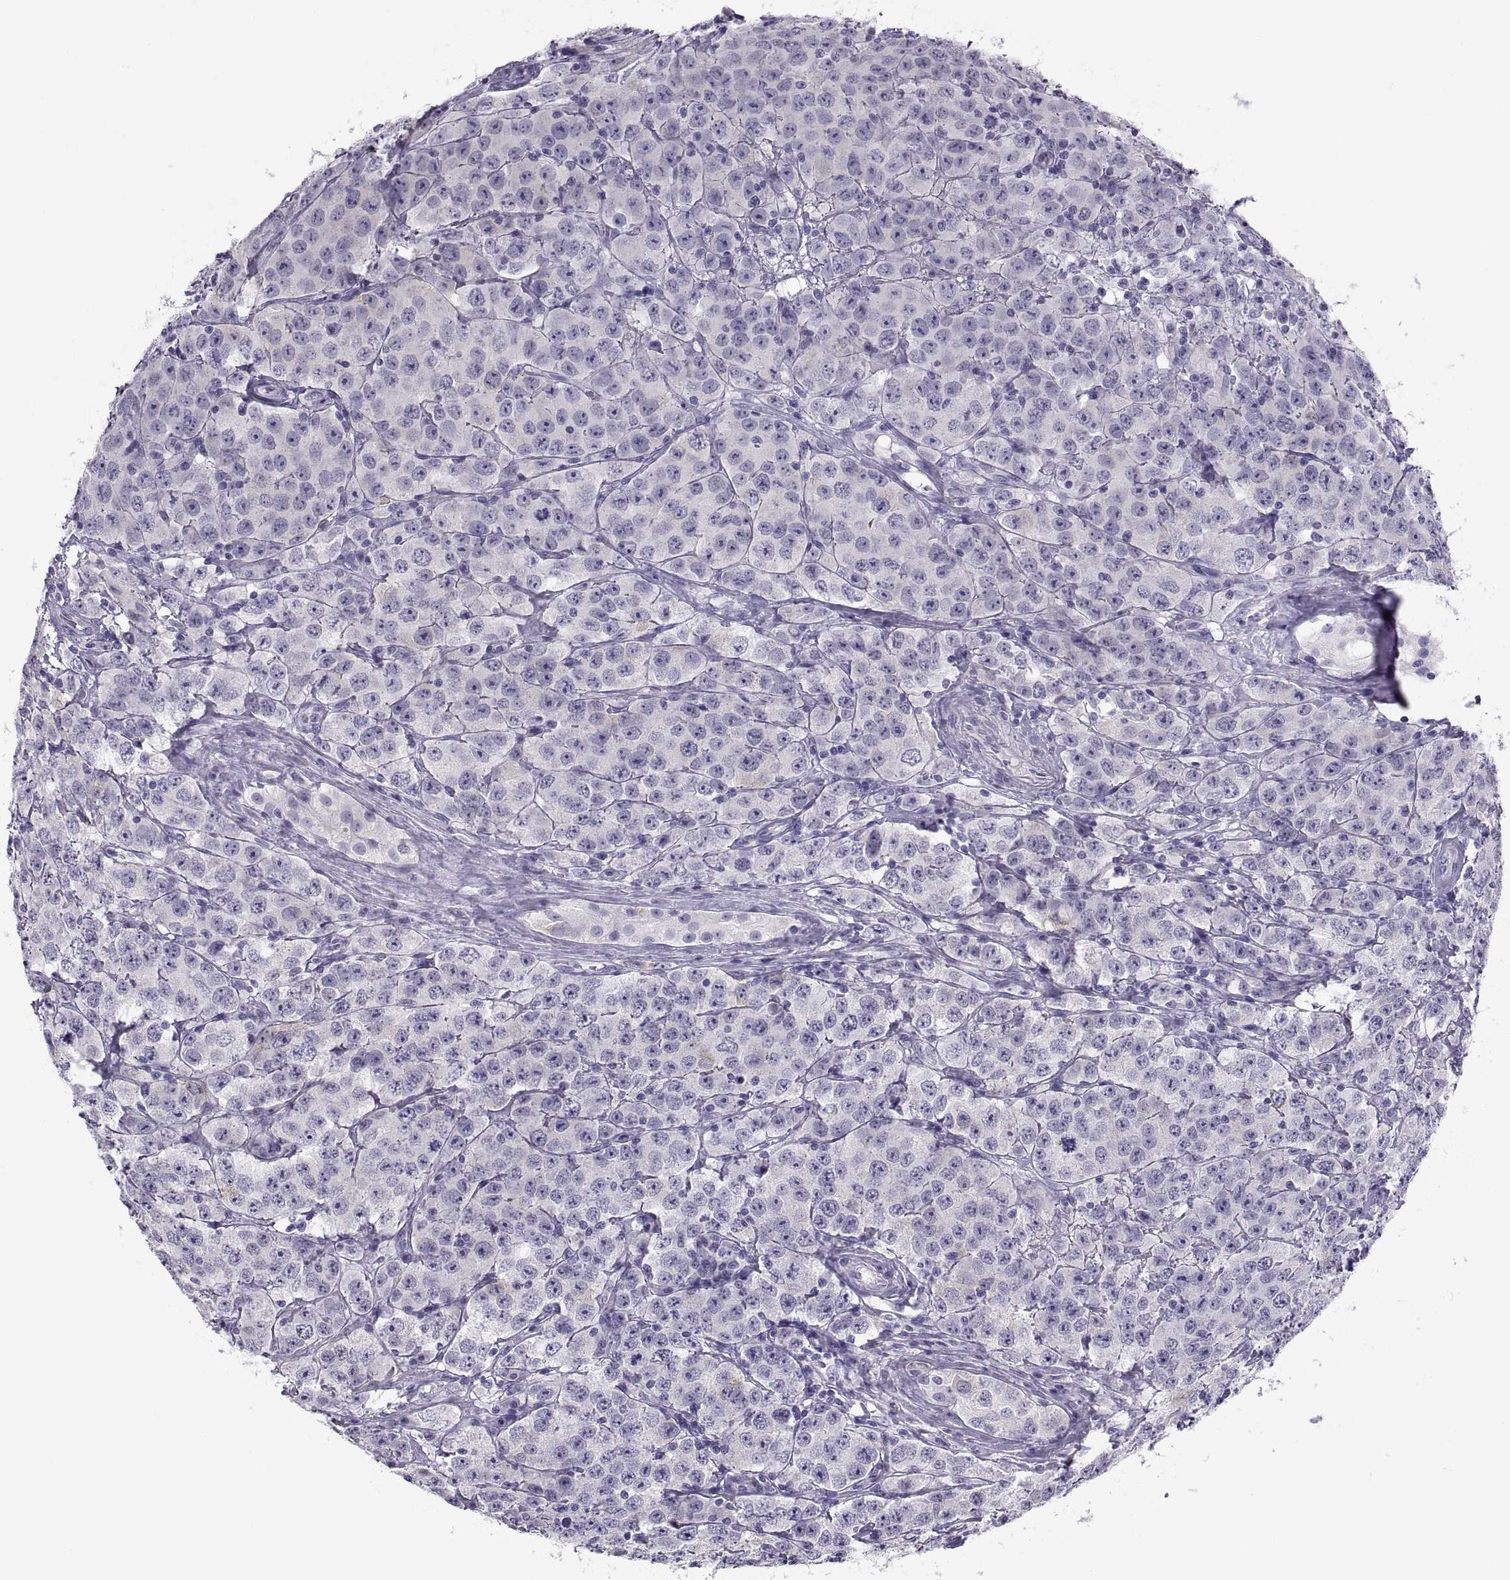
{"staining": {"intensity": "negative", "quantity": "none", "location": "none"}, "tissue": "testis cancer", "cell_type": "Tumor cells", "image_type": "cancer", "snomed": [{"axis": "morphology", "description": "Seminoma, NOS"}, {"axis": "topography", "description": "Testis"}], "caption": "This is an IHC image of human seminoma (testis). There is no positivity in tumor cells.", "gene": "C3orf22", "patient": {"sex": "male", "age": 52}}